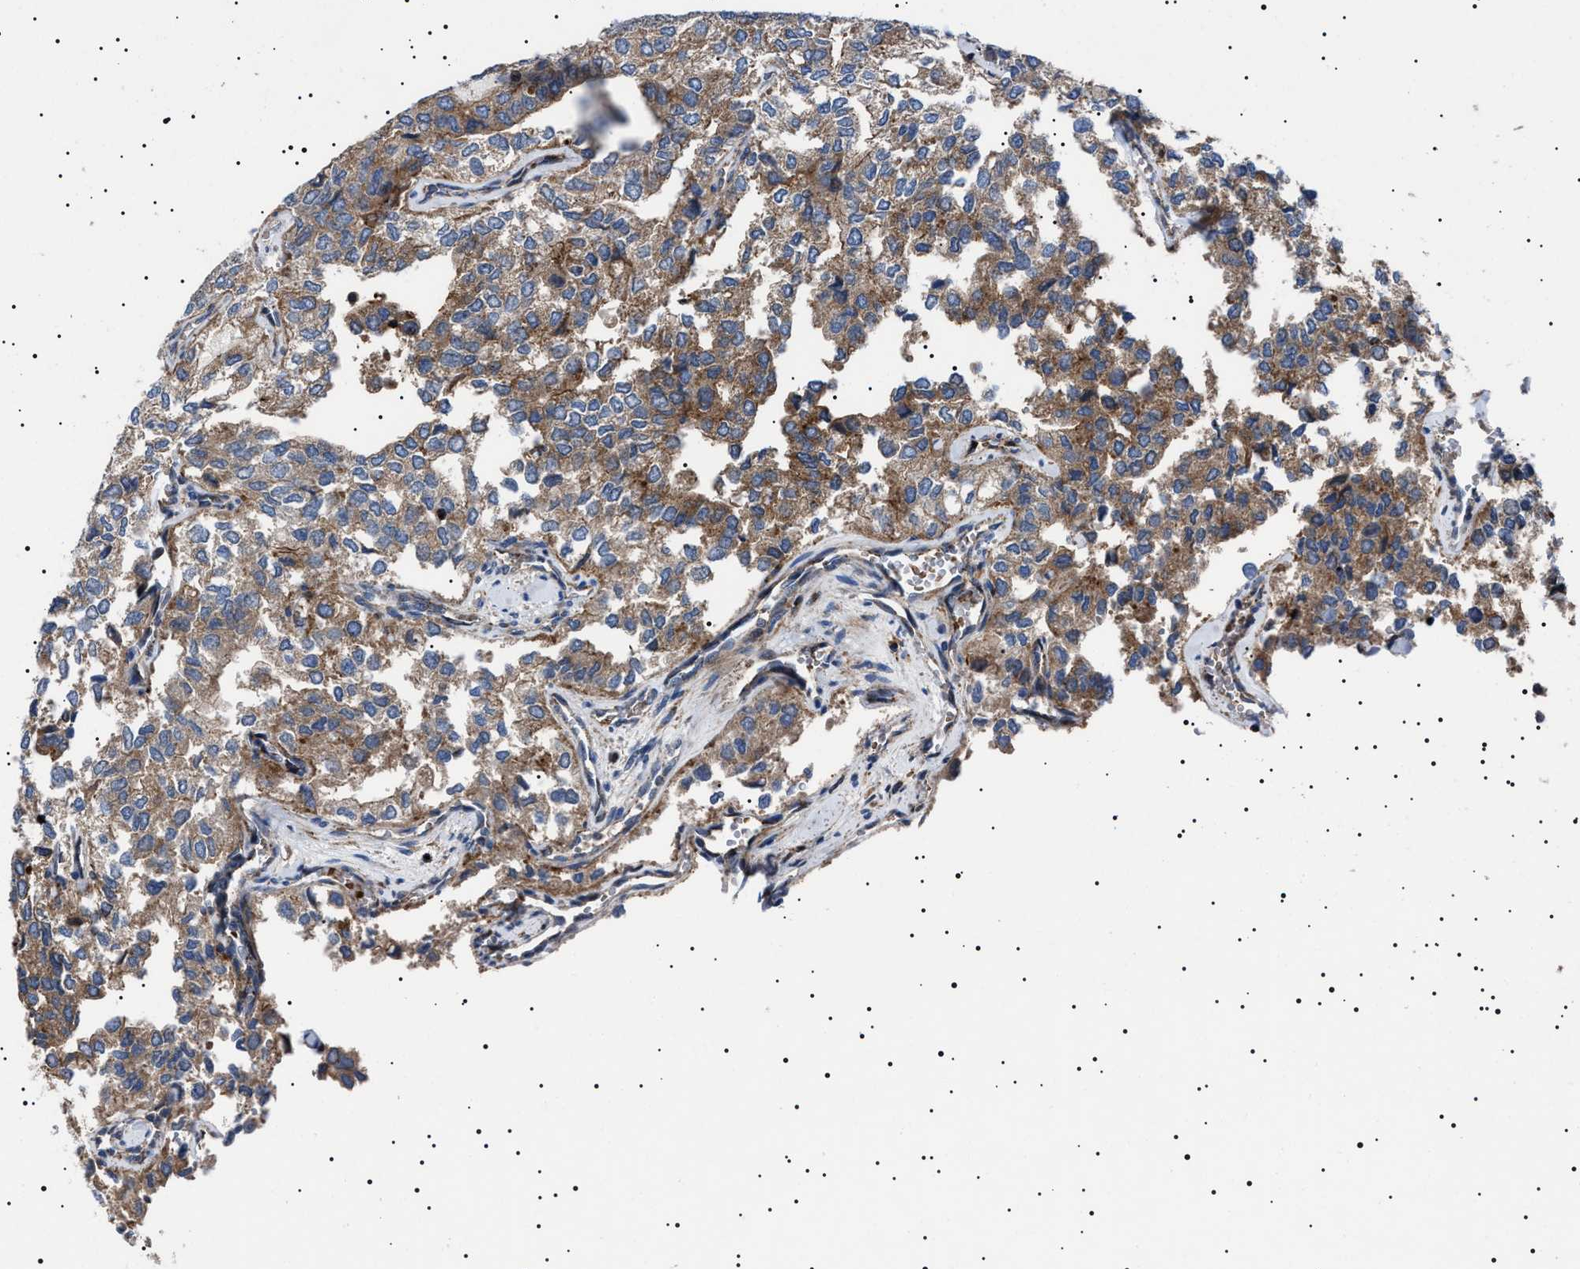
{"staining": {"intensity": "moderate", "quantity": ">75%", "location": "cytoplasmic/membranous"}, "tissue": "thyroid cancer", "cell_type": "Tumor cells", "image_type": "cancer", "snomed": [{"axis": "morphology", "description": "Follicular adenoma carcinoma, NOS"}, {"axis": "topography", "description": "Thyroid gland"}], "caption": "This histopathology image demonstrates immunohistochemistry (IHC) staining of thyroid cancer, with medium moderate cytoplasmic/membranous expression in about >75% of tumor cells.", "gene": "NEU1", "patient": {"sex": "male", "age": 75}}